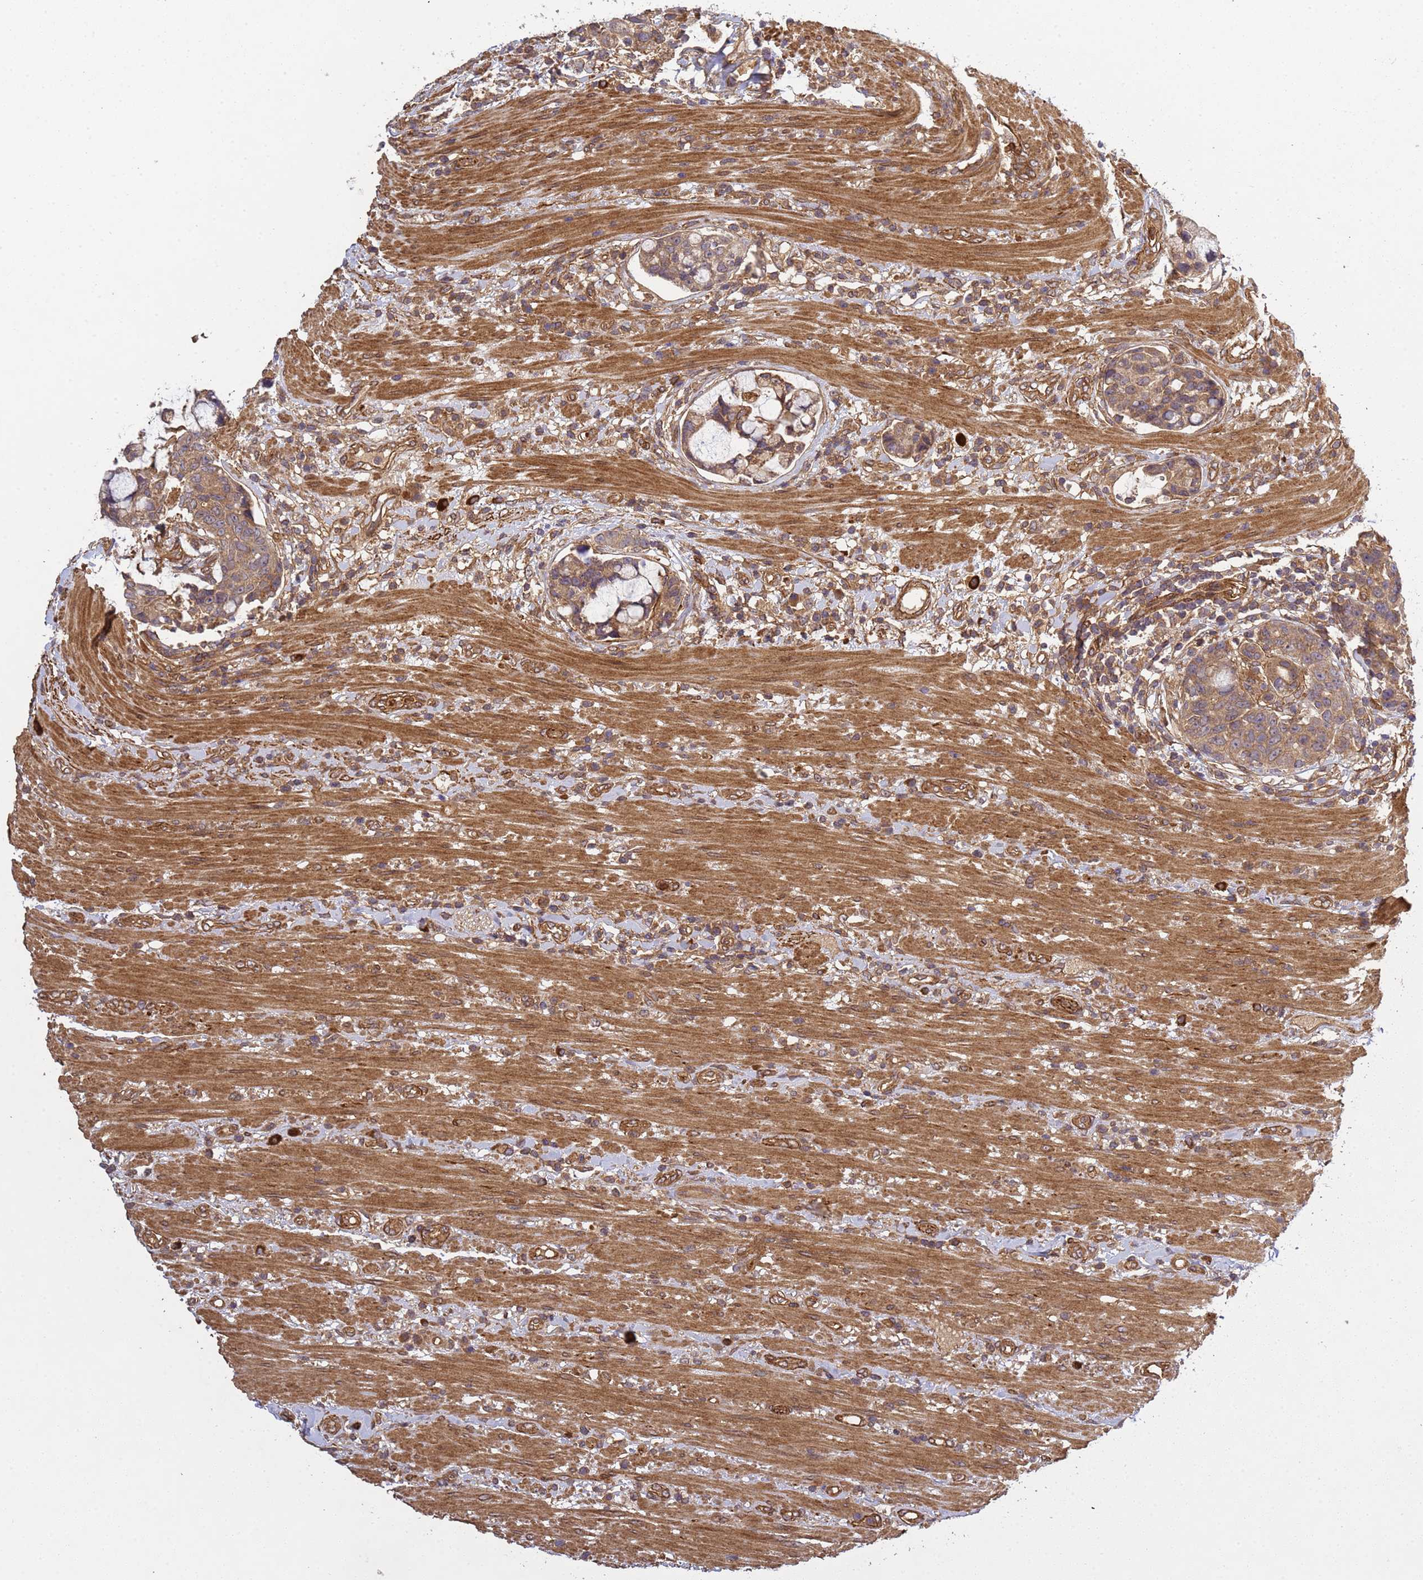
{"staining": {"intensity": "moderate", "quantity": ">75%", "location": "cytoplasmic/membranous"}, "tissue": "colorectal cancer", "cell_type": "Tumor cells", "image_type": "cancer", "snomed": [{"axis": "morphology", "description": "Adenocarcinoma, NOS"}, {"axis": "topography", "description": "Colon"}], "caption": "This is an image of immunohistochemistry (IHC) staining of colorectal cancer (adenocarcinoma), which shows moderate staining in the cytoplasmic/membranous of tumor cells.", "gene": "C8orf34", "patient": {"sex": "female", "age": 82}}